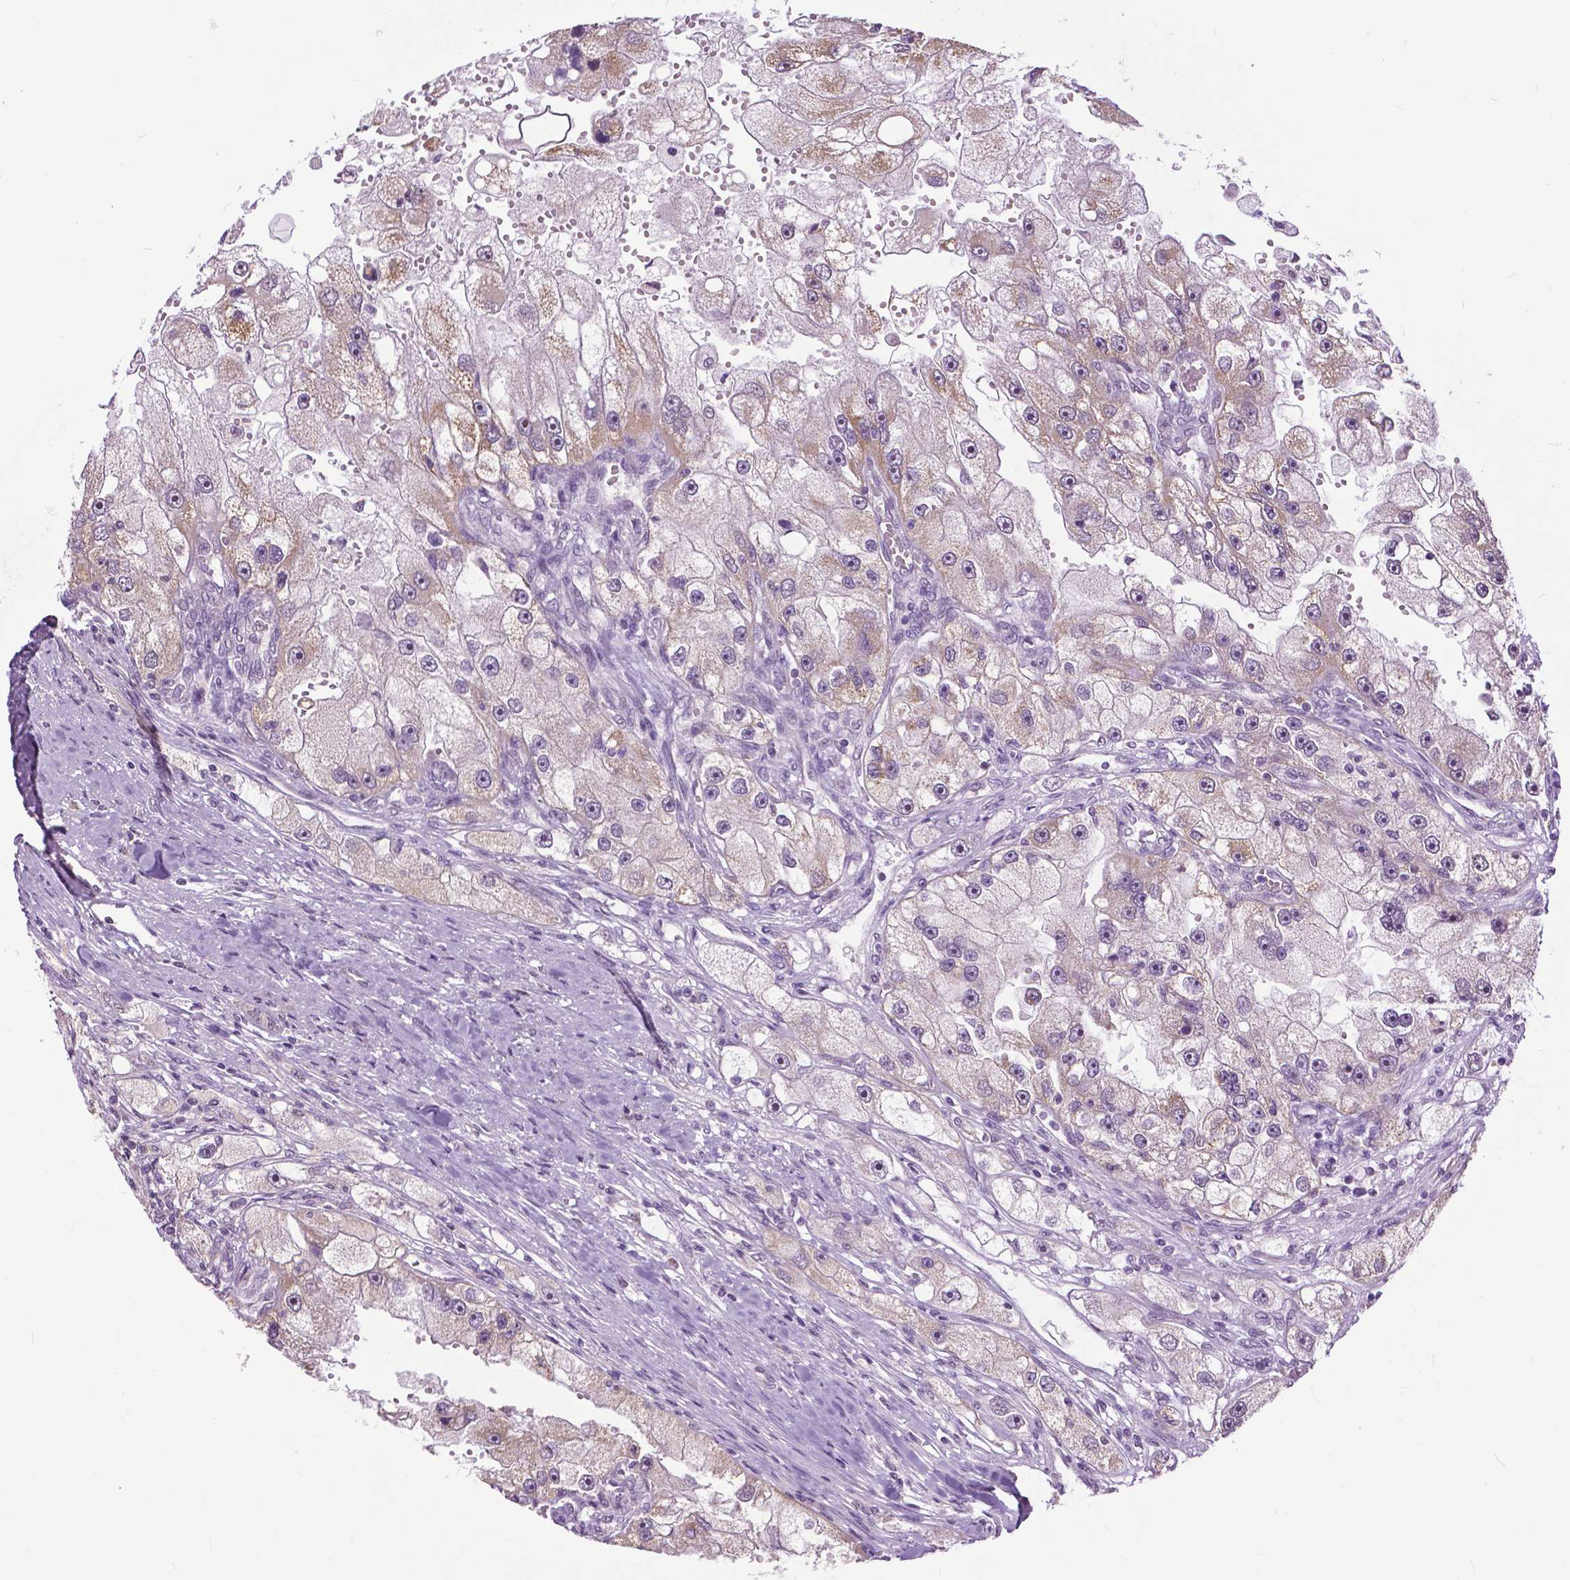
{"staining": {"intensity": "weak", "quantity": "25%-75%", "location": "cytoplasmic/membranous,nuclear"}, "tissue": "renal cancer", "cell_type": "Tumor cells", "image_type": "cancer", "snomed": [{"axis": "morphology", "description": "Adenocarcinoma, NOS"}, {"axis": "topography", "description": "Kidney"}], "caption": "Immunohistochemical staining of human renal adenocarcinoma shows low levels of weak cytoplasmic/membranous and nuclear protein positivity in about 25%-75% of tumor cells. (DAB (3,3'-diaminobenzidine) = brown stain, brightfield microscopy at high magnification).", "gene": "TTC9B", "patient": {"sex": "male", "age": 63}}